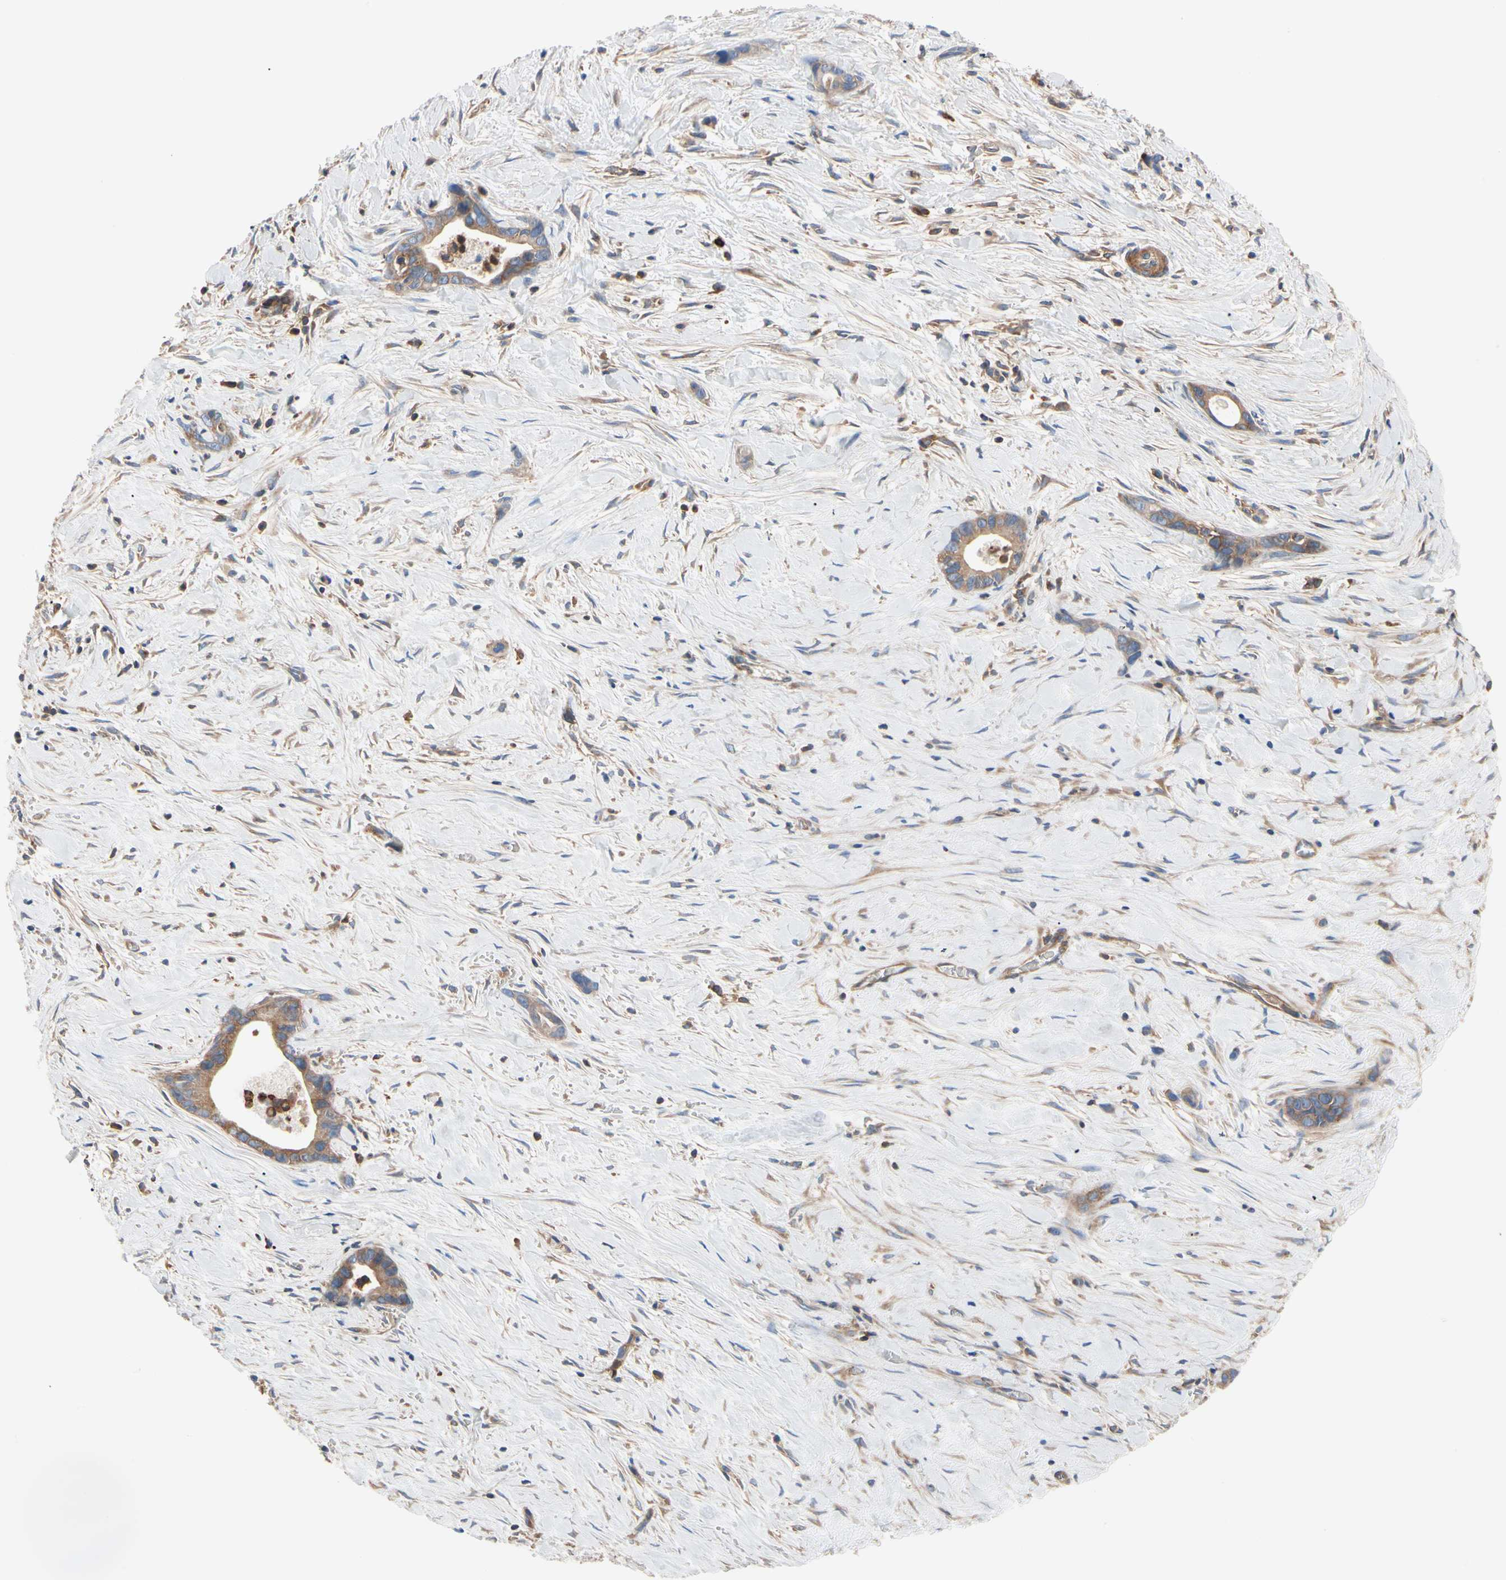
{"staining": {"intensity": "moderate", "quantity": ">75%", "location": "cytoplasmic/membranous"}, "tissue": "liver cancer", "cell_type": "Tumor cells", "image_type": "cancer", "snomed": [{"axis": "morphology", "description": "Cholangiocarcinoma"}, {"axis": "topography", "description": "Liver"}], "caption": "Protein analysis of liver cancer tissue shows moderate cytoplasmic/membranous staining in approximately >75% of tumor cells.", "gene": "ROCK1", "patient": {"sex": "female", "age": 55}}